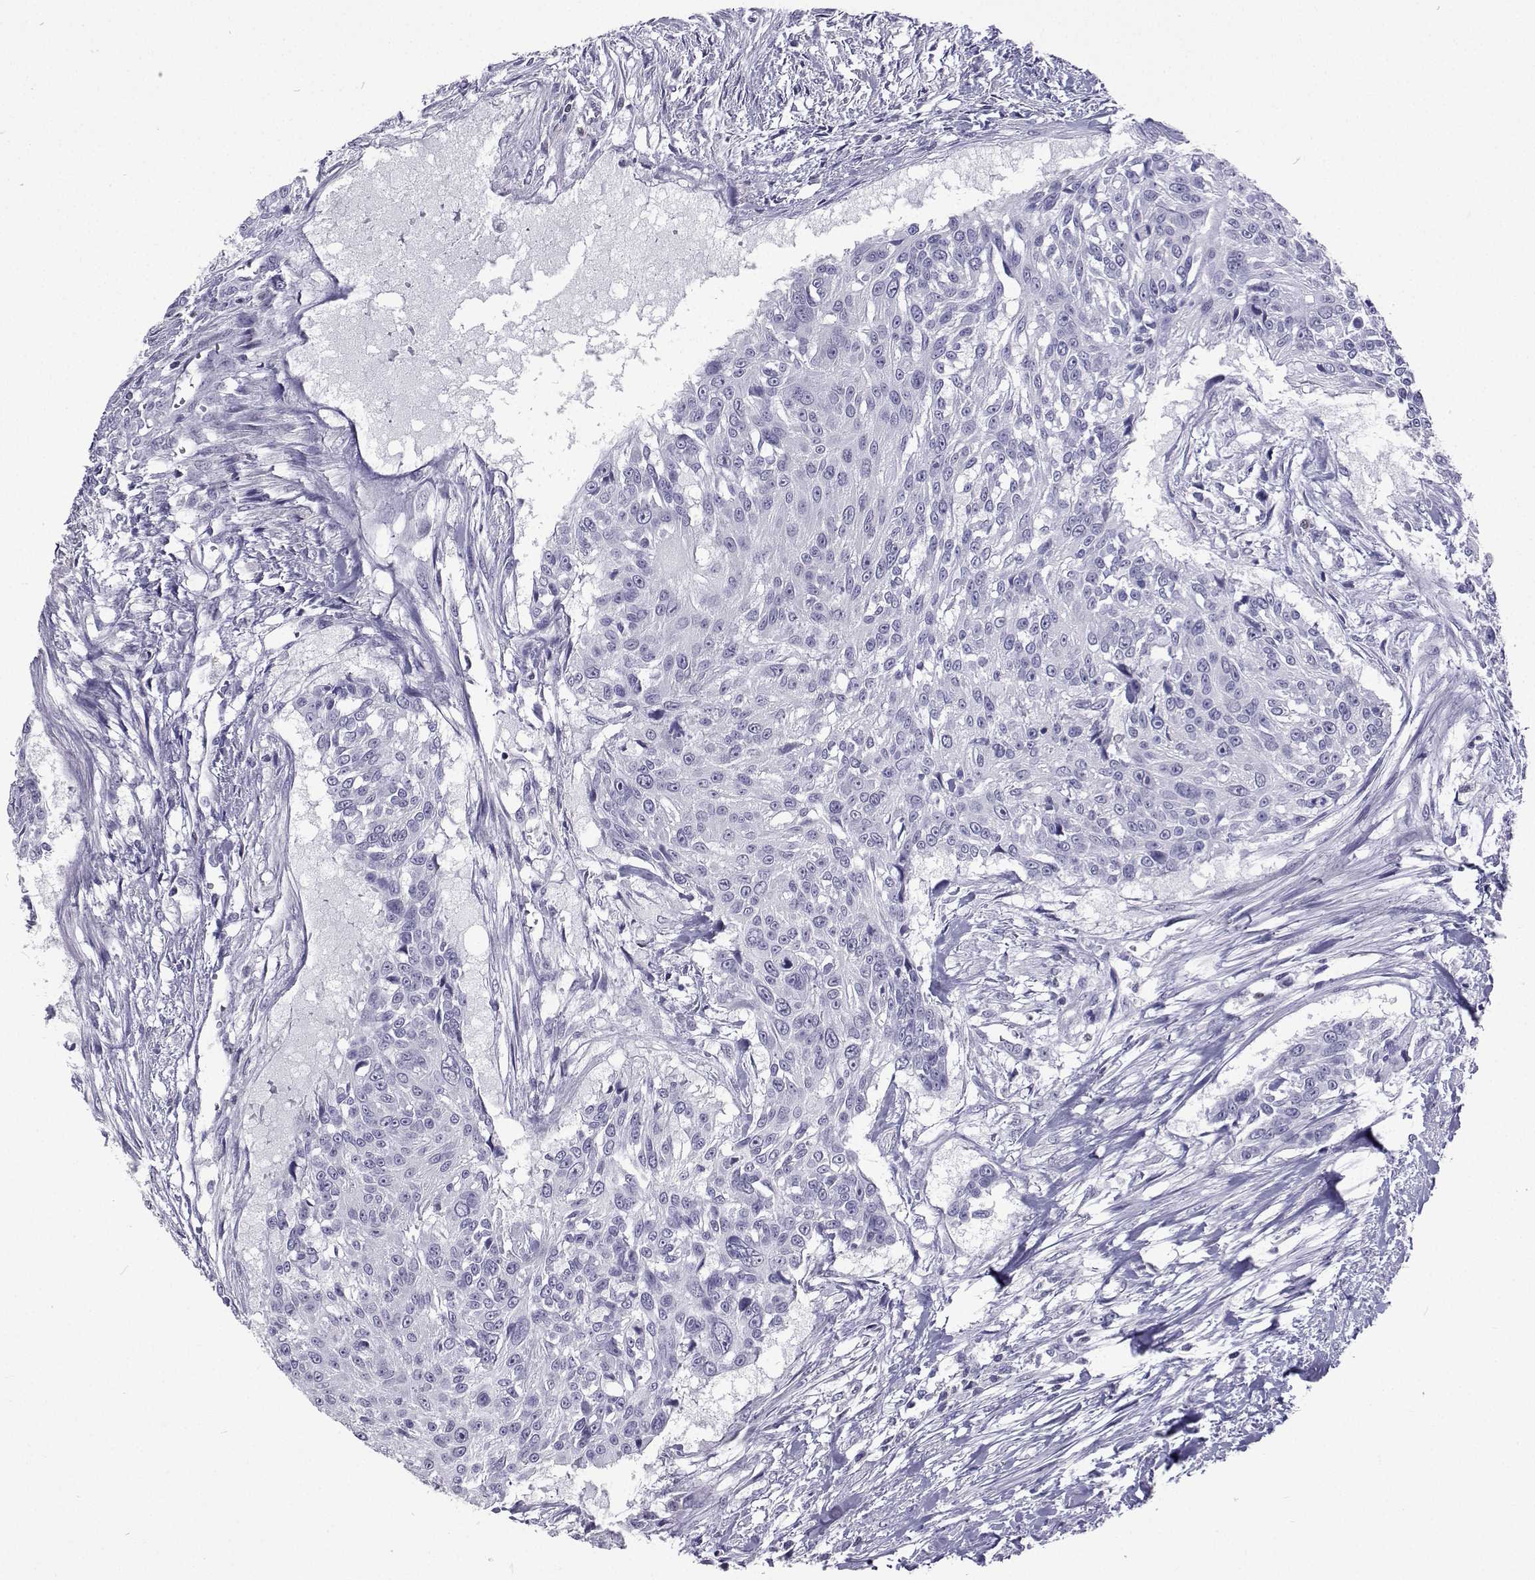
{"staining": {"intensity": "negative", "quantity": "none", "location": "none"}, "tissue": "urothelial cancer", "cell_type": "Tumor cells", "image_type": "cancer", "snomed": [{"axis": "morphology", "description": "Urothelial carcinoma, NOS"}, {"axis": "topography", "description": "Urinary bladder"}], "caption": "This is an immunohistochemistry (IHC) histopathology image of urothelial cancer. There is no positivity in tumor cells.", "gene": "GALM", "patient": {"sex": "male", "age": 55}}